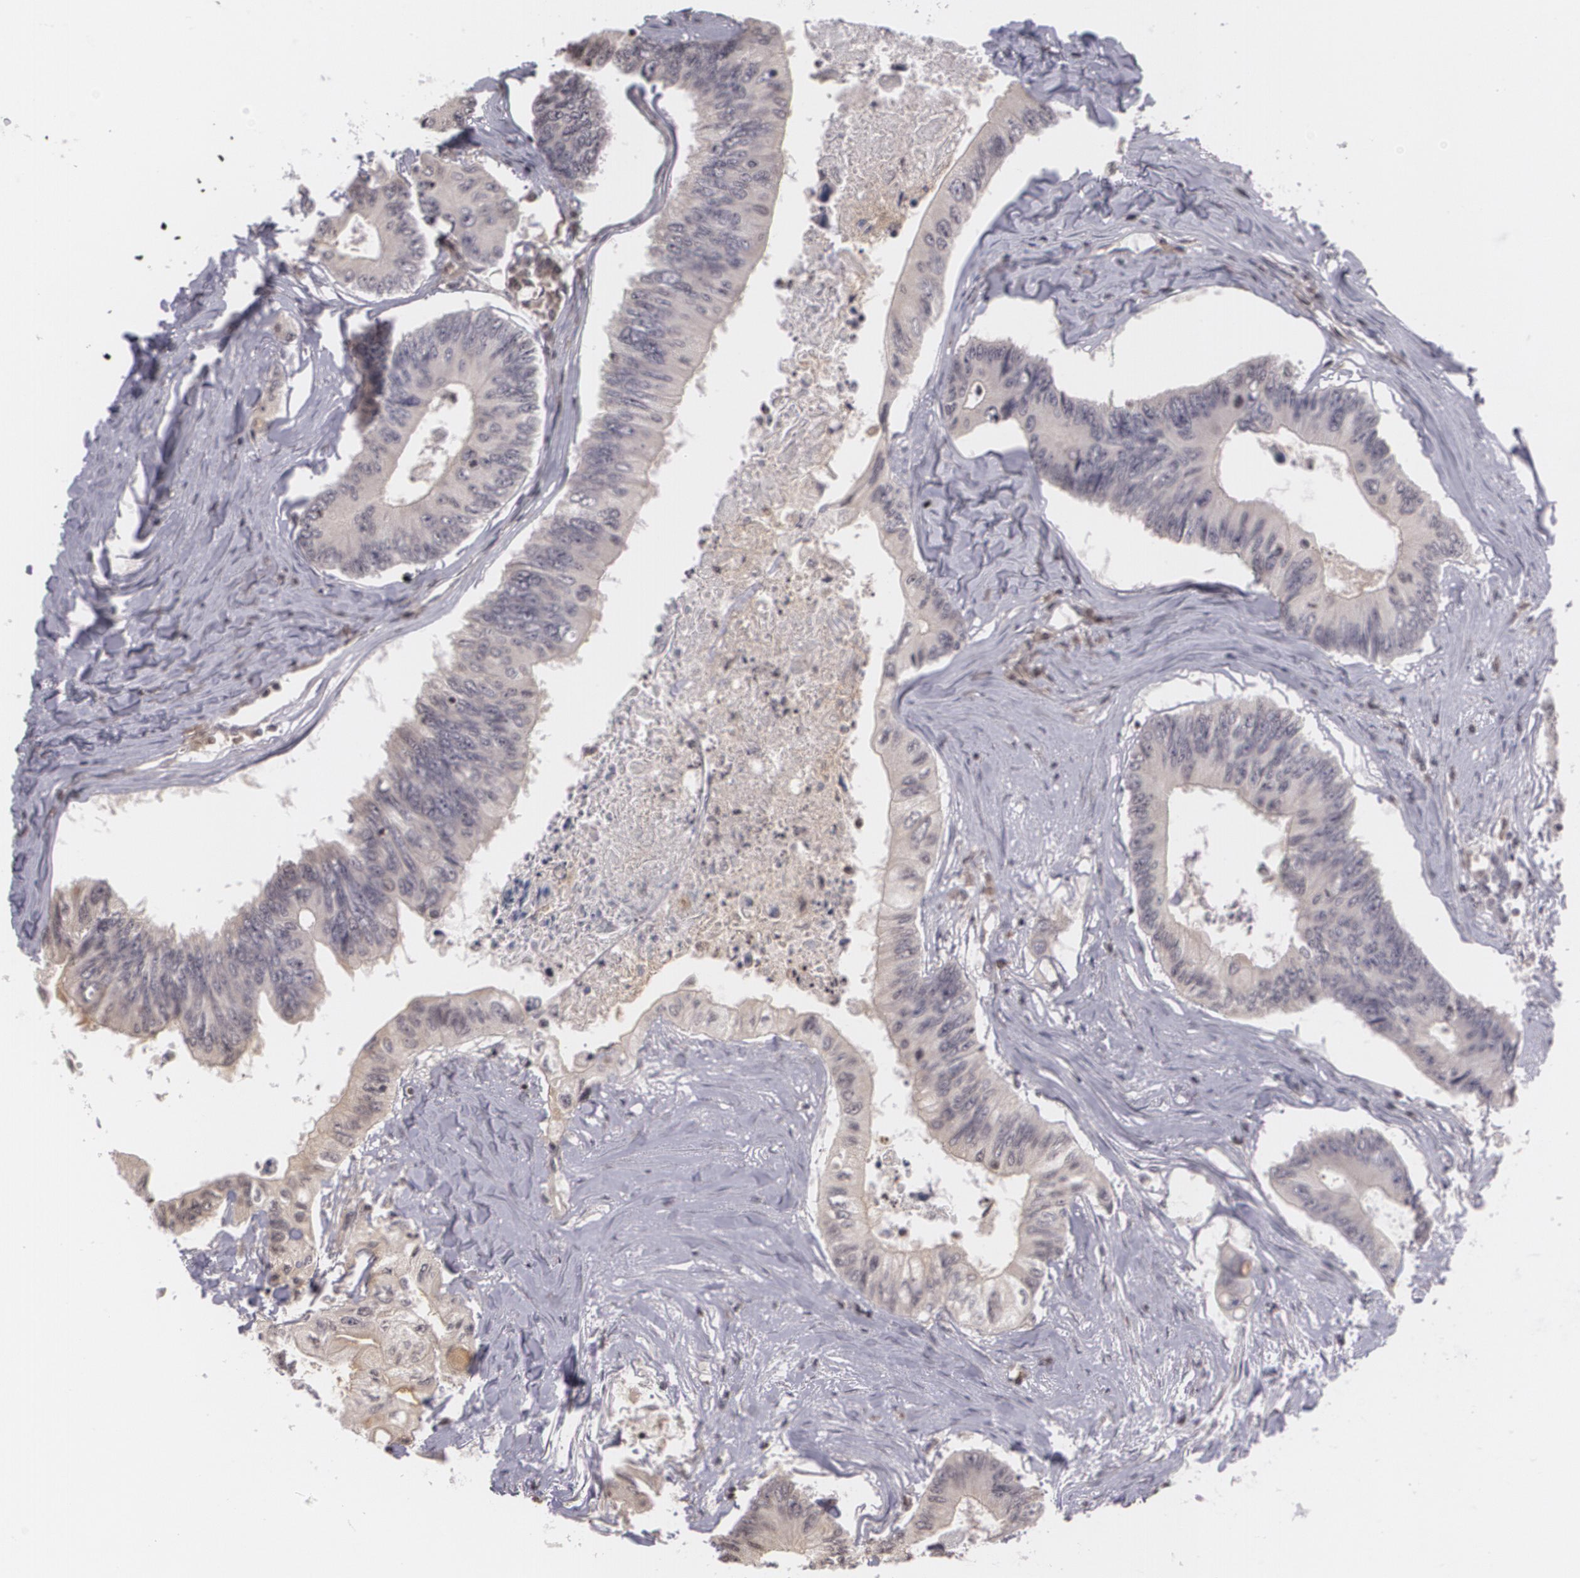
{"staining": {"intensity": "negative", "quantity": "none", "location": "none"}, "tissue": "colorectal cancer", "cell_type": "Tumor cells", "image_type": "cancer", "snomed": [{"axis": "morphology", "description": "Adenocarcinoma, NOS"}, {"axis": "topography", "description": "Colon"}], "caption": "High power microscopy micrograph of an immunohistochemistry image of adenocarcinoma (colorectal), revealing no significant positivity in tumor cells.", "gene": "MUC1", "patient": {"sex": "male", "age": 65}}